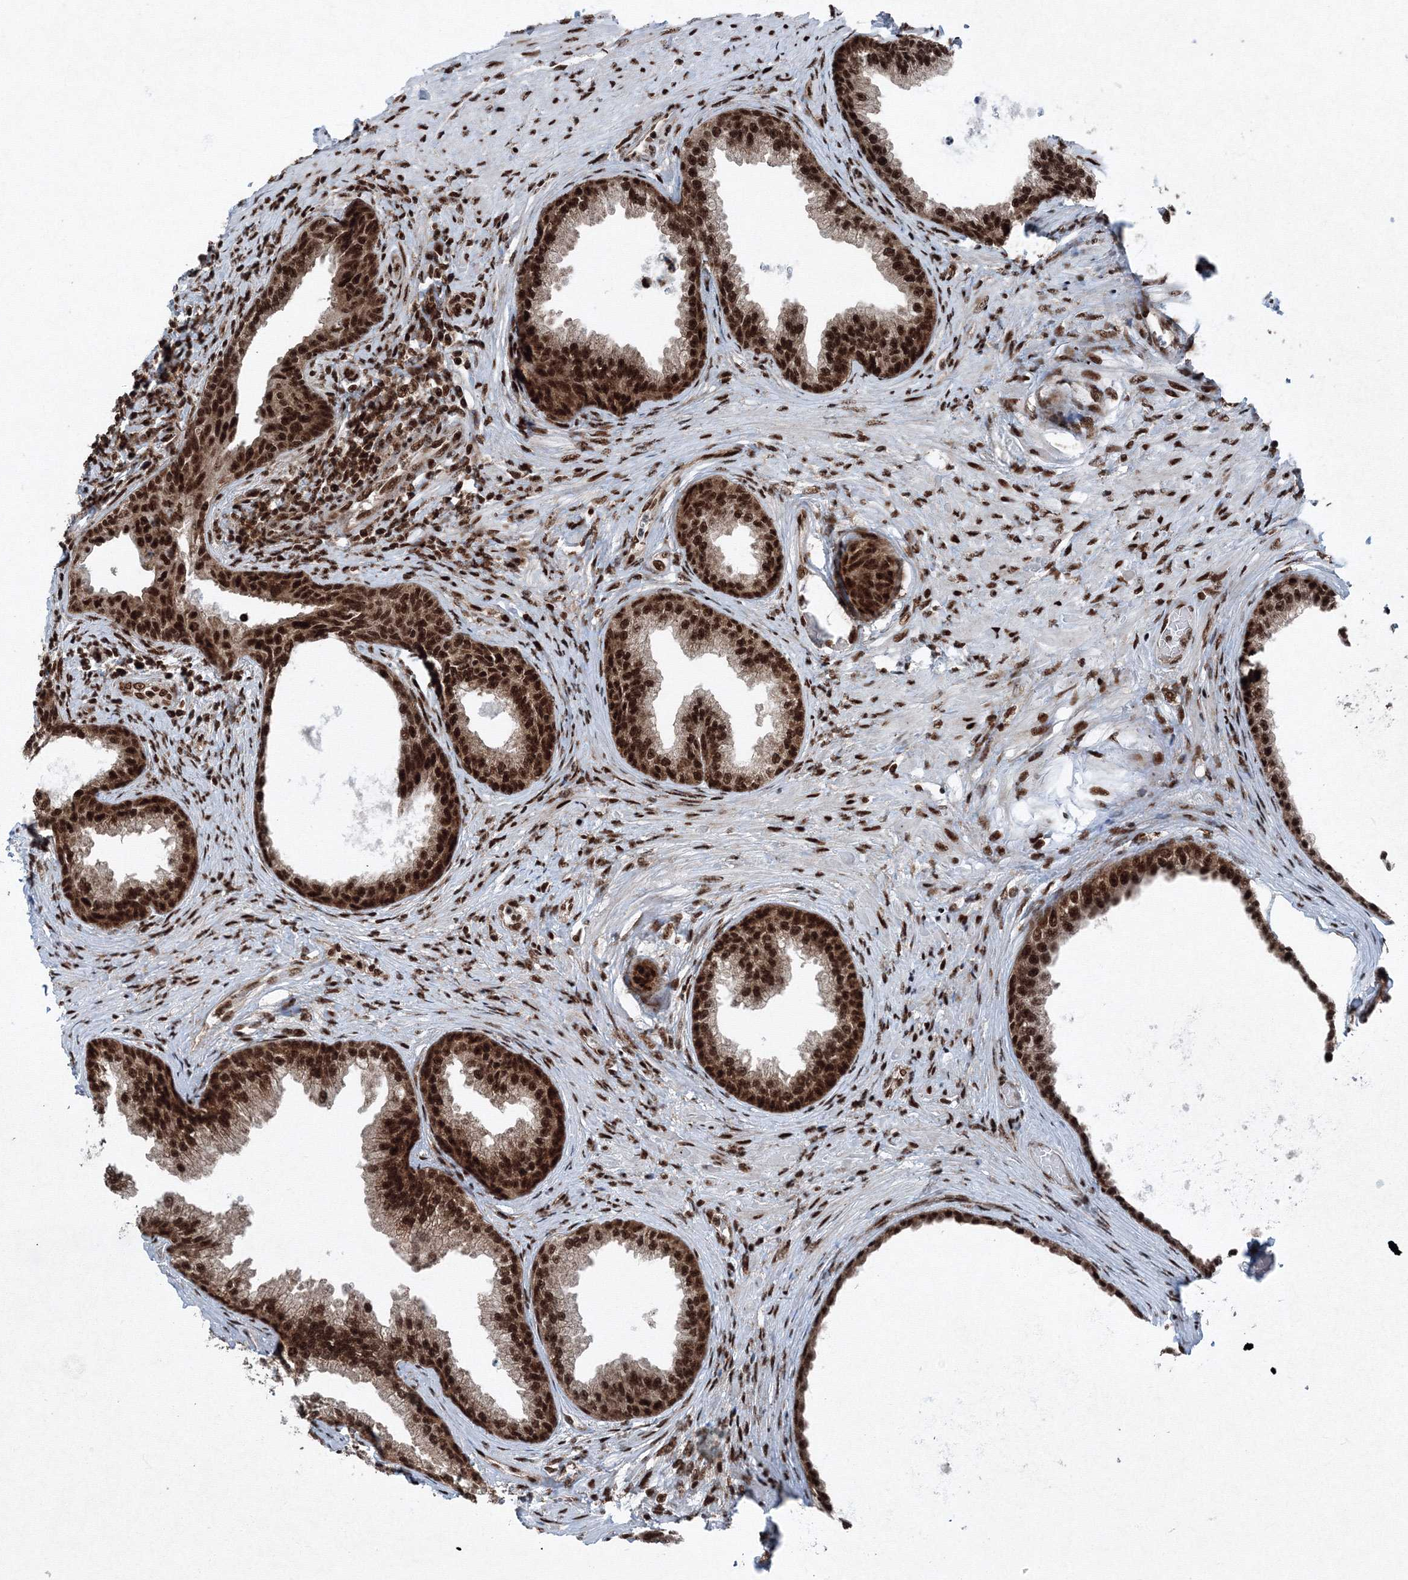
{"staining": {"intensity": "strong", "quantity": ">75%", "location": "nuclear"}, "tissue": "prostate", "cell_type": "Glandular cells", "image_type": "normal", "snomed": [{"axis": "morphology", "description": "Normal tissue, NOS"}, {"axis": "topography", "description": "Prostate"}], "caption": "Protein expression analysis of normal prostate exhibits strong nuclear positivity in about >75% of glandular cells.", "gene": "SNRPC", "patient": {"sex": "male", "age": 76}}